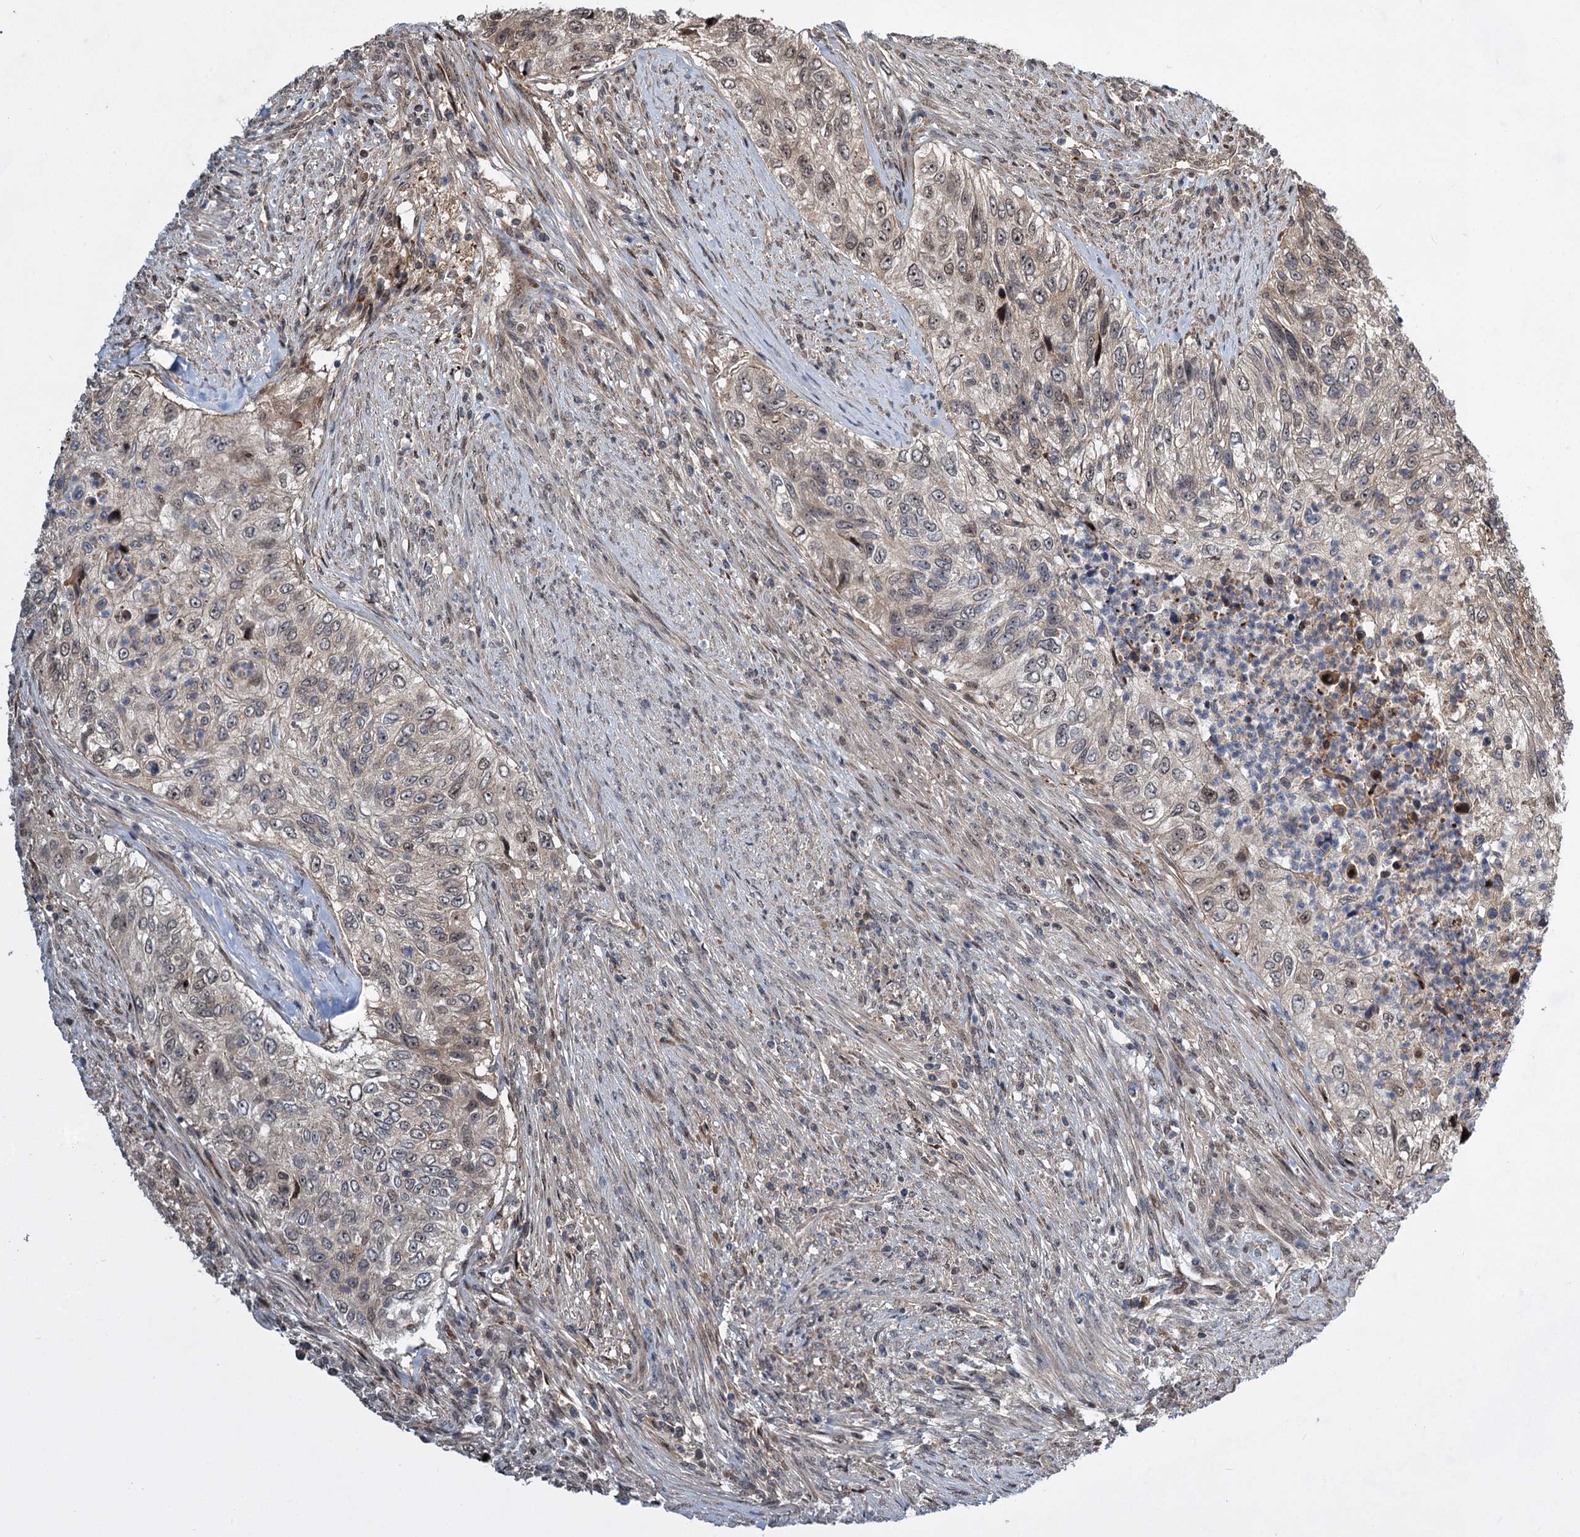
{"staining": {"intensity": "weak", "quantity": "25%-75%", "location": "nuclear"}, "tissue": "urothelial cancer", "cell_type": "Tumor cells", "image_type": "cancer", "snomed": [{"axis": "morphology", "description": "Urothelial carcinoma, High grade"}, {"axis": "topography", "description": "Urinary bladder"}], "caption": "A brown stain shows weak nuclear staining of a protein in human urothelial cancer tumor cells.", "gene": "GPBP1", "patient": {"sex": "female", "age": 60}}